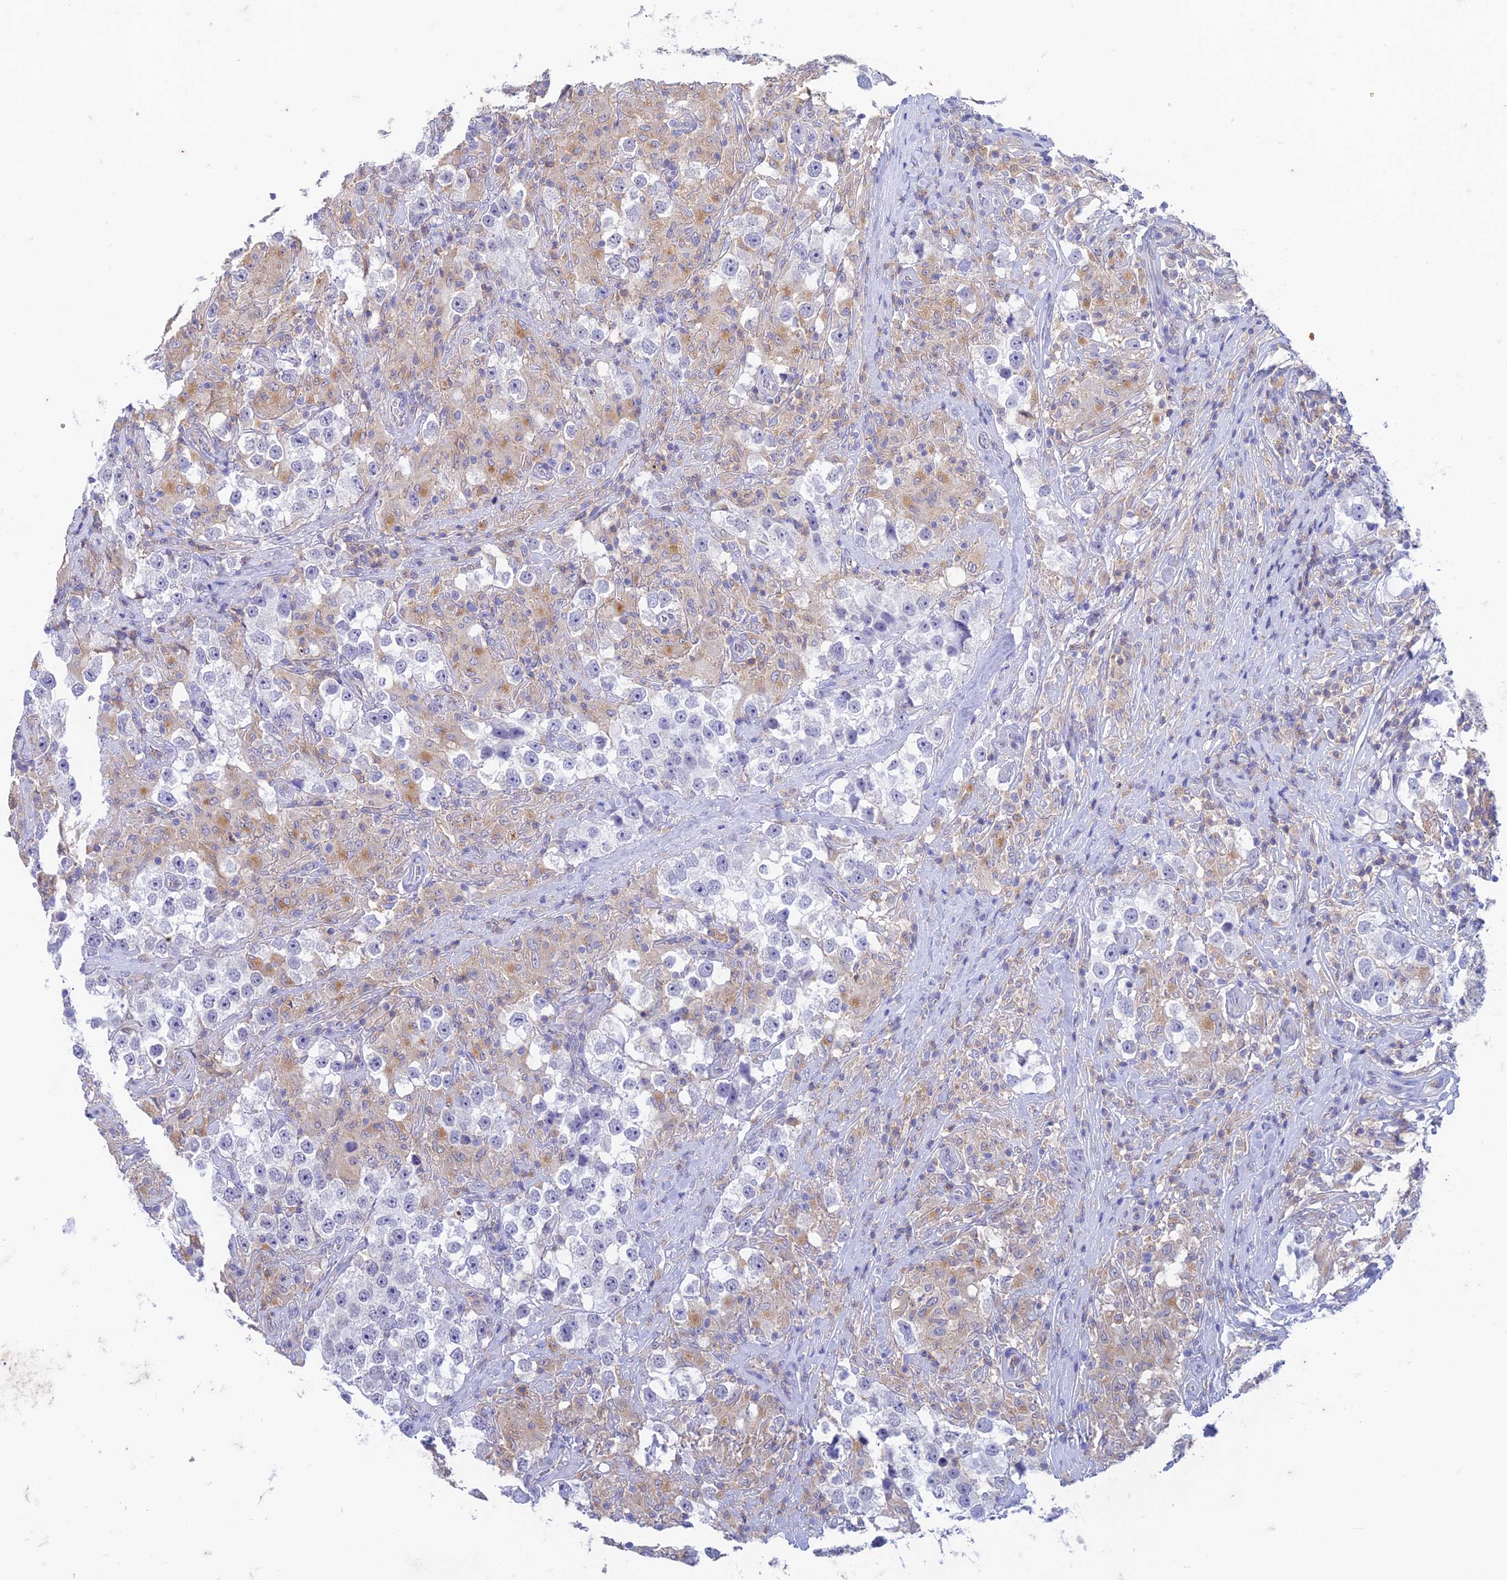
{"staining": {"intensity": "negative", "quantity": "none", "location": "none"}, "tissue": "testis cancer", "cell_type": "Tumor cells", "image_type": "cancer", "snomed": [{"axis": "morphology", "description": "Seminoma, NOS"}, {"axis": "topography", "description": "Testis"}], "caption": "Immunohistochemistry (IHC) photomicrograph of neoplastic tissue: human testis cancer (seminoma) stained with DAB reveals no significant protein expression in tumor cells. (DAB immunohistochemistry (IHC), high magnification).", "gene": "FGF7", "patient": {"sex": "male", "age": 46}}